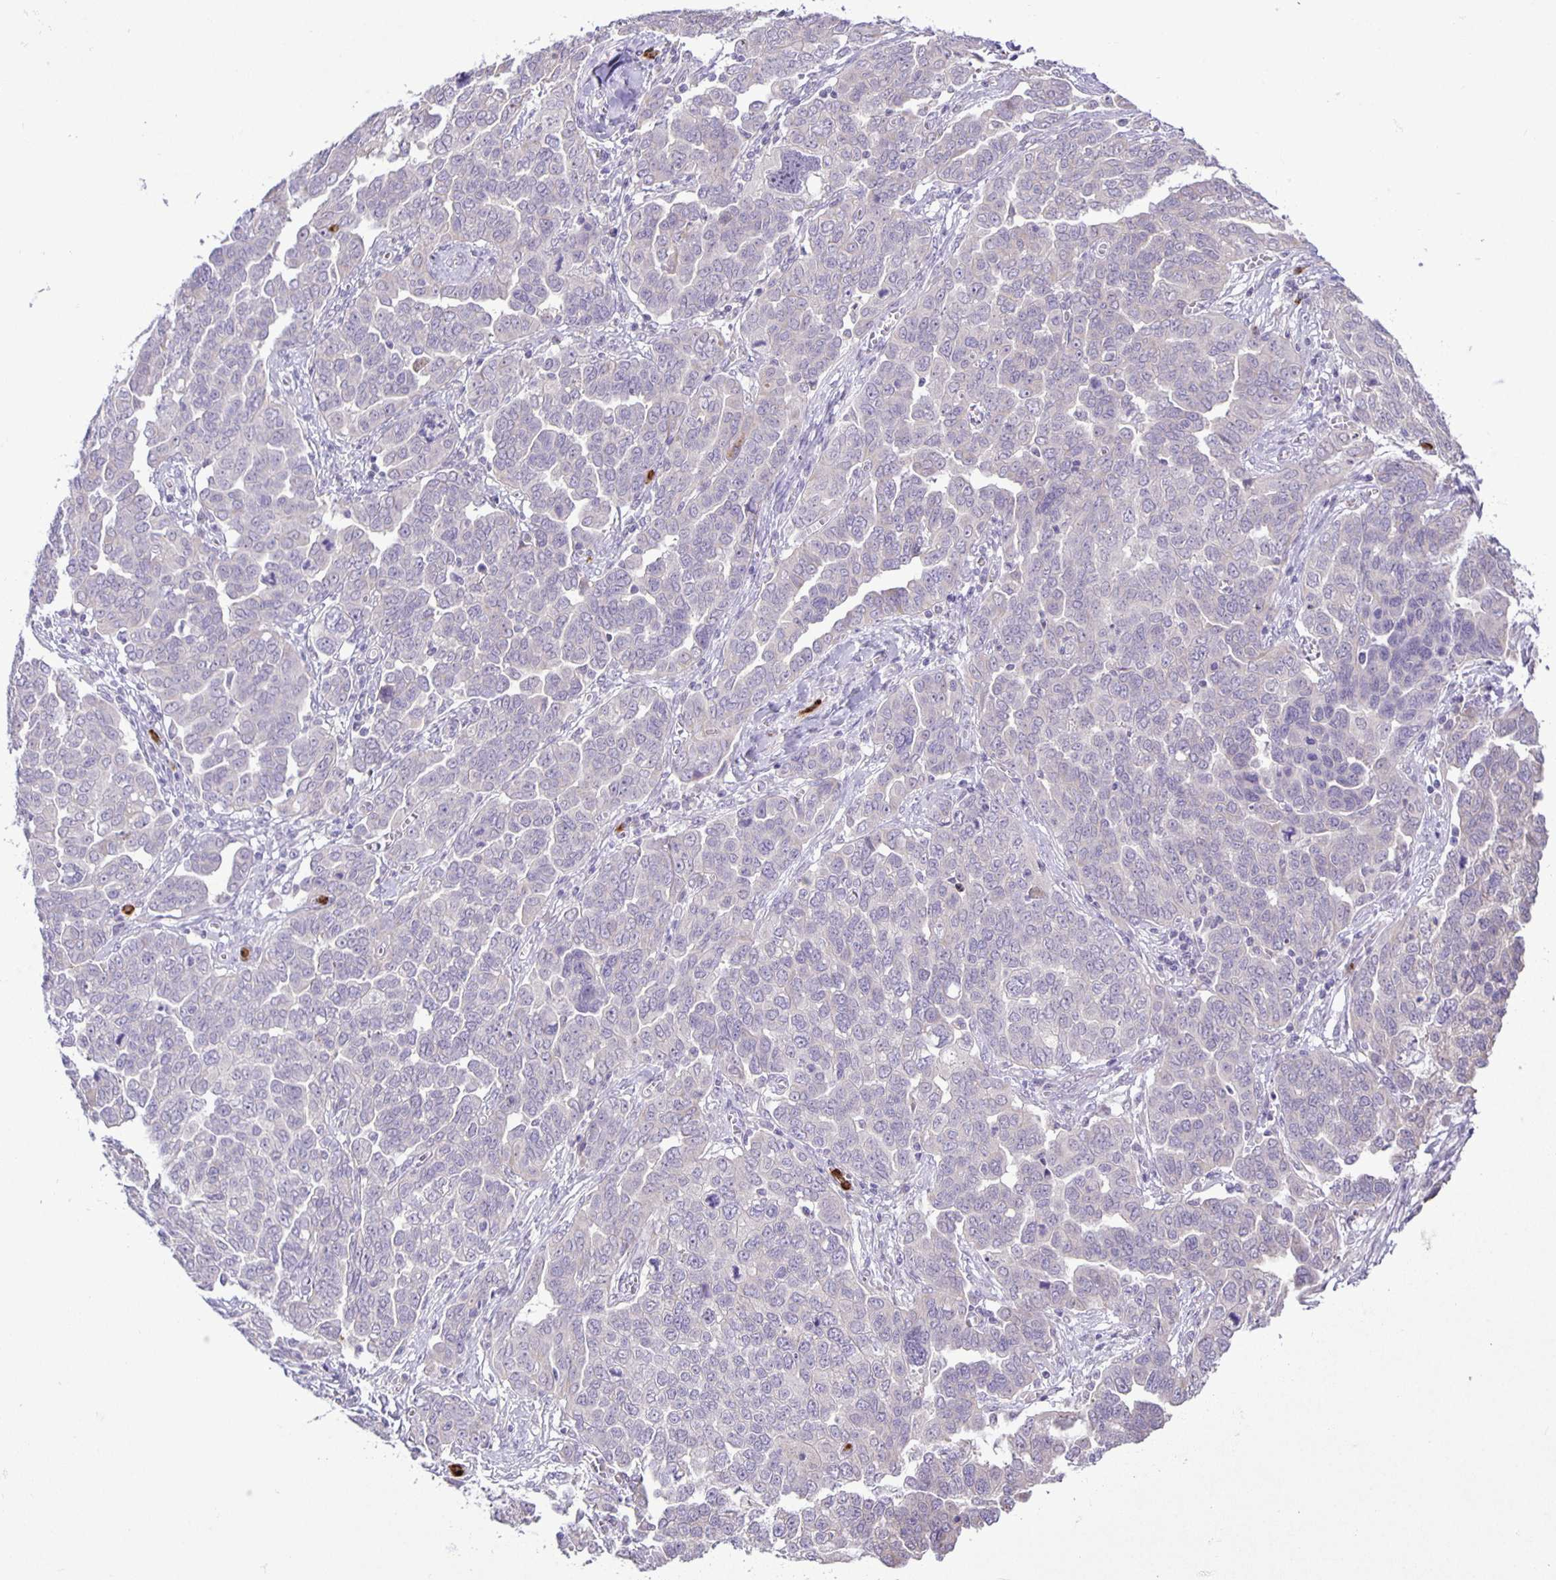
{"staining": {"intensity": "negative", "quantity": "none", "location": "none"}, "tissue": "ovarian cancer", "cell_type": "Tumor cells", "image_type": "cancer", "snomed": [{"axis": "morphology", "description": "Cystadenocarcinoma, serous, NOS"}, {"axis": "topography", "description": "Ovary"}], "caption": "The micrograph shows no staining of tumor cells in serous cystadenocarcinoma (ovarian).", "gene": "ADCK1", "patient": {"sex": "female", "age": 59}}